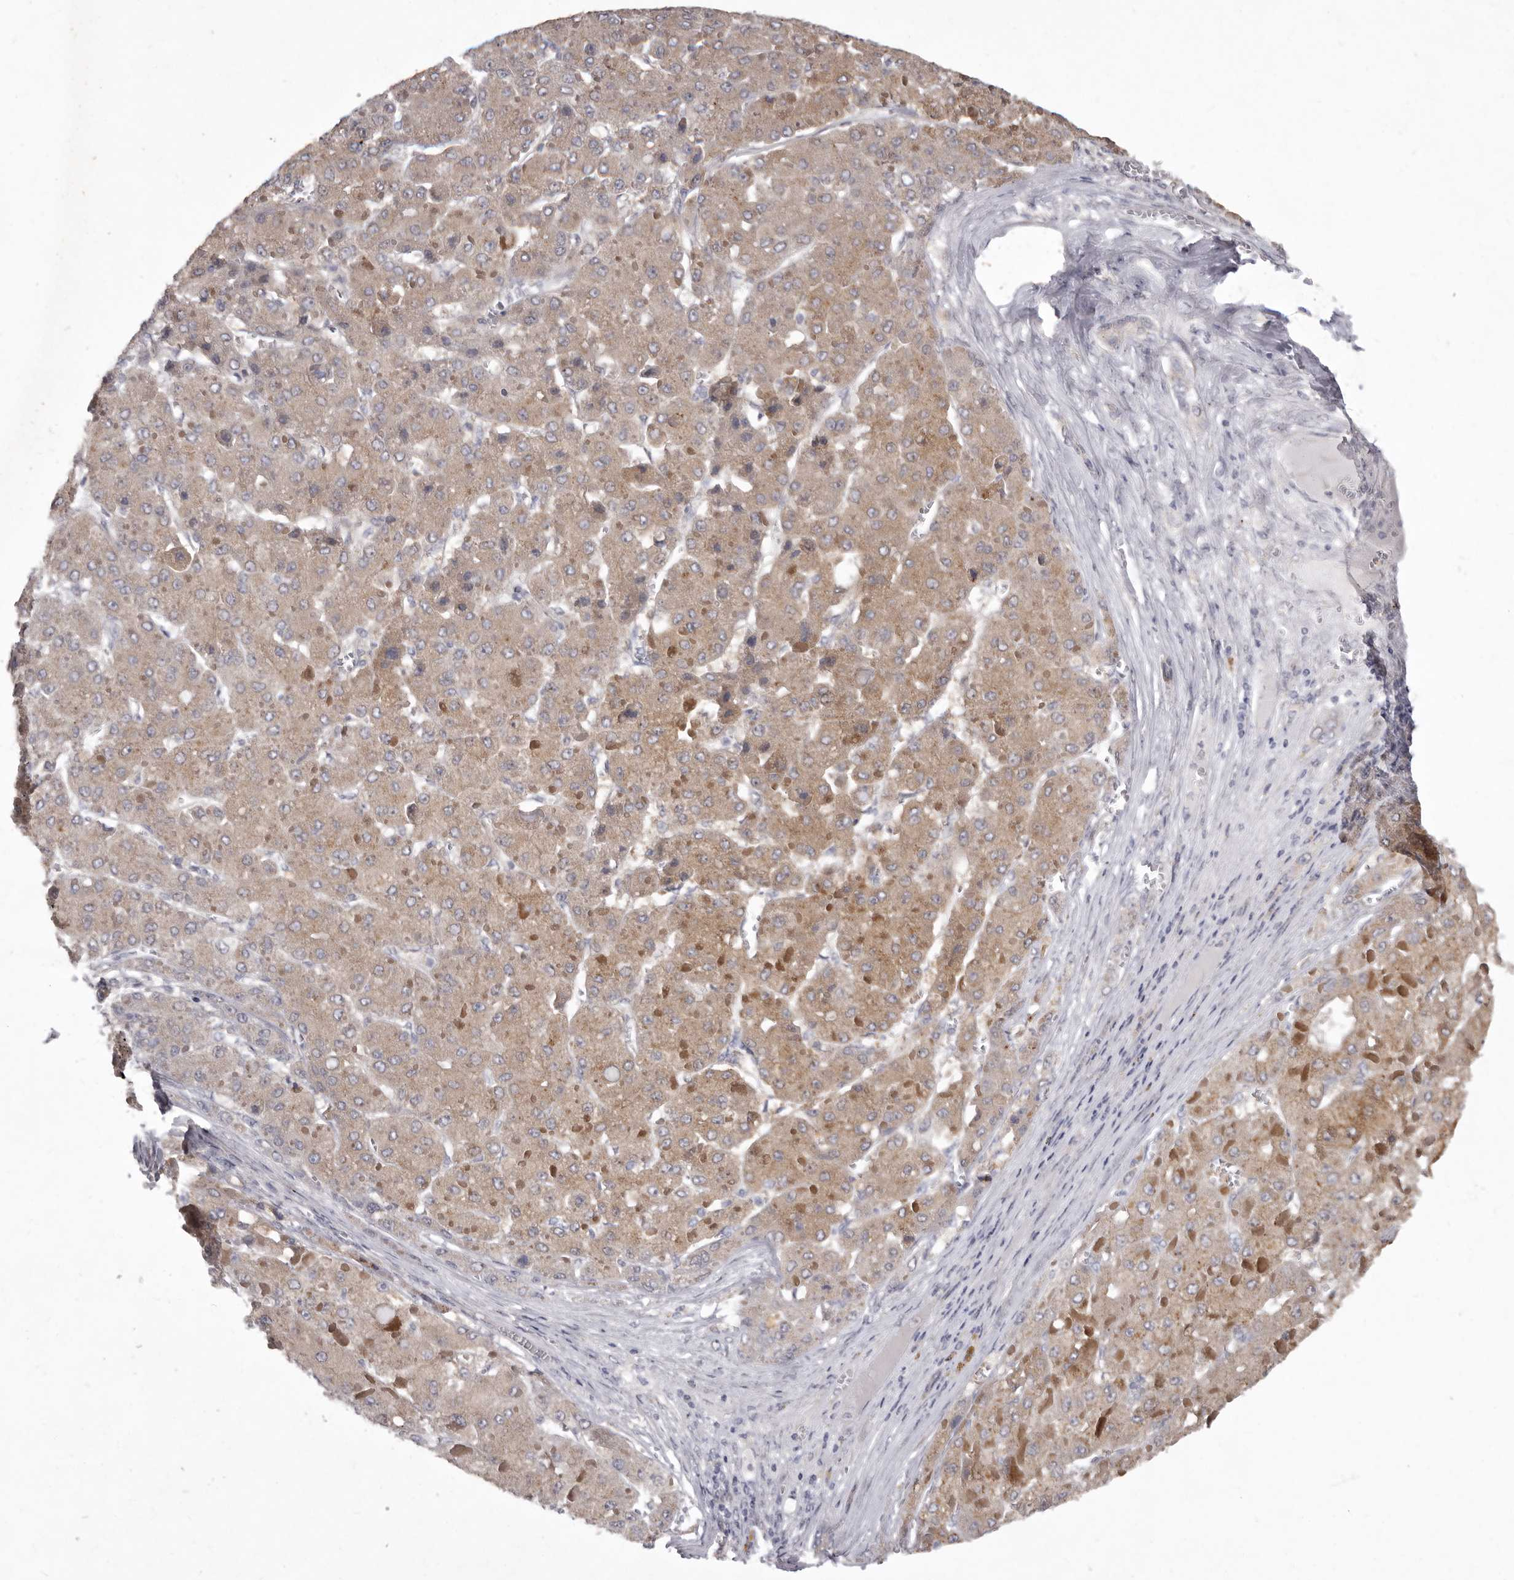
{"staining": {"intensity": "moderate", "quantity": "25%-75%", "location": "cytoplasmic/membranous"}, "tissue": "liver cancer", "cell_type": "Tumor cells", "image_type": "cancer", "snomed": [{"axis": "morphology", "description": "Carcinoma, Hepatocellular, NOS"}, {"axis": "topography", "description": "Liver"}], "caption": "This micrograph exhibits hepatocellular carcinoma (liver) stained with IHC to label a protein in brown. The cytoplasmic/membranous of tumor cells show moderate positivity for the protein. Nuclei are counter-stained blue.", "gene": "P2RX6", "patient": {"sex": "female", "age": 73}}